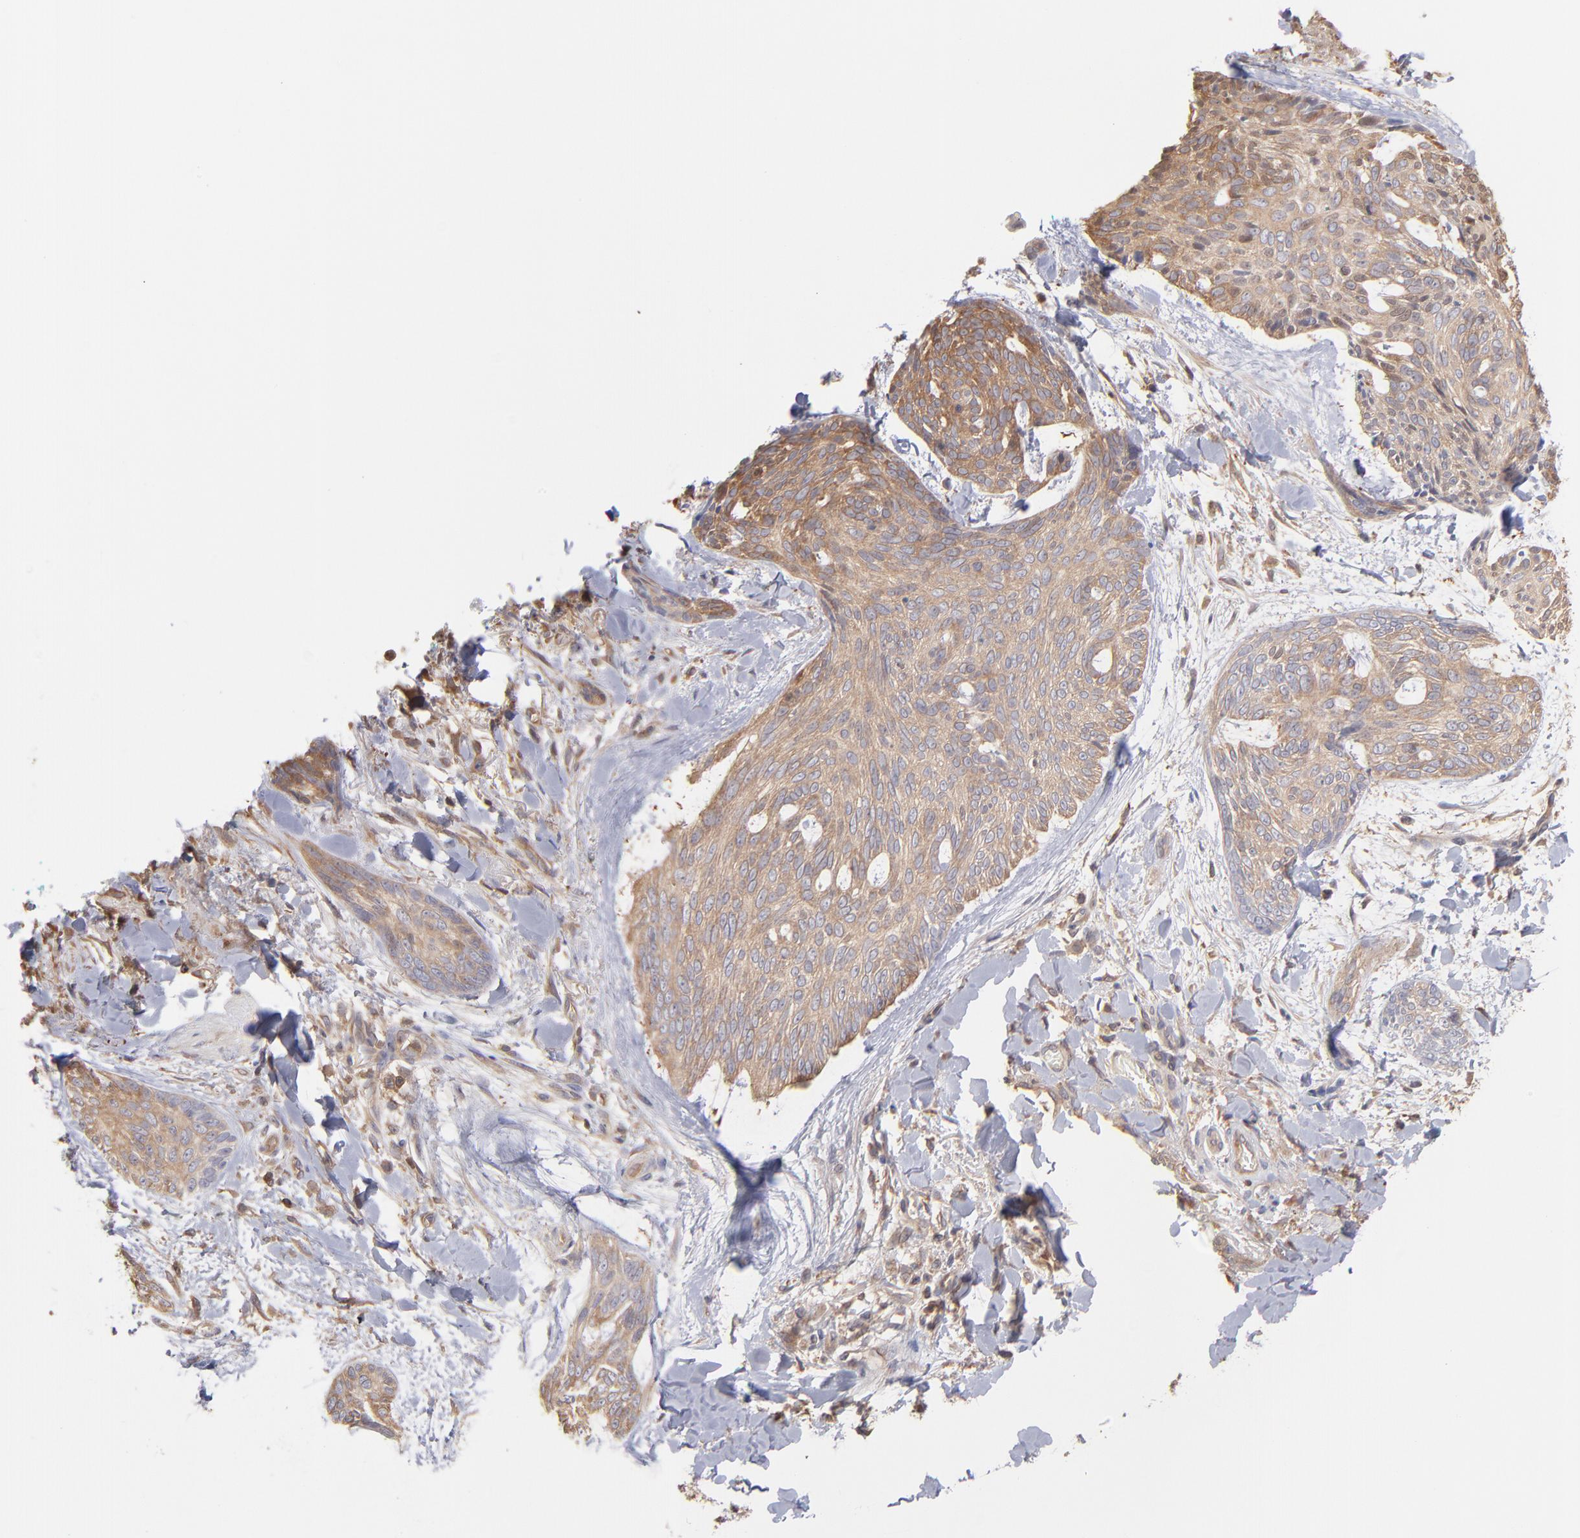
{"staining": {"intensity": "moderate", "quantity": ">75%", "location": "cytoplasmic/membranous"}, "tissue": "skin cancer", "cell_type": "Tumor cells", "image_type": "cancer", "snomed": [{"axis": "morphology", "description": "Normal tissue, NOS"}, {"axis": "morphology", "description": "Basal cell carcinoma"}, {"axis": "topography", "description": "Skin"}], "caption": "The histopathology image exhibits a brown stain indicating the presence of a protein in the cytoplasmic/membranous of tumor cells in skin cancer (basal cell carcinoma).", "gene": "MAP2K2", "patient": {"sex": "female", "age": 71}}